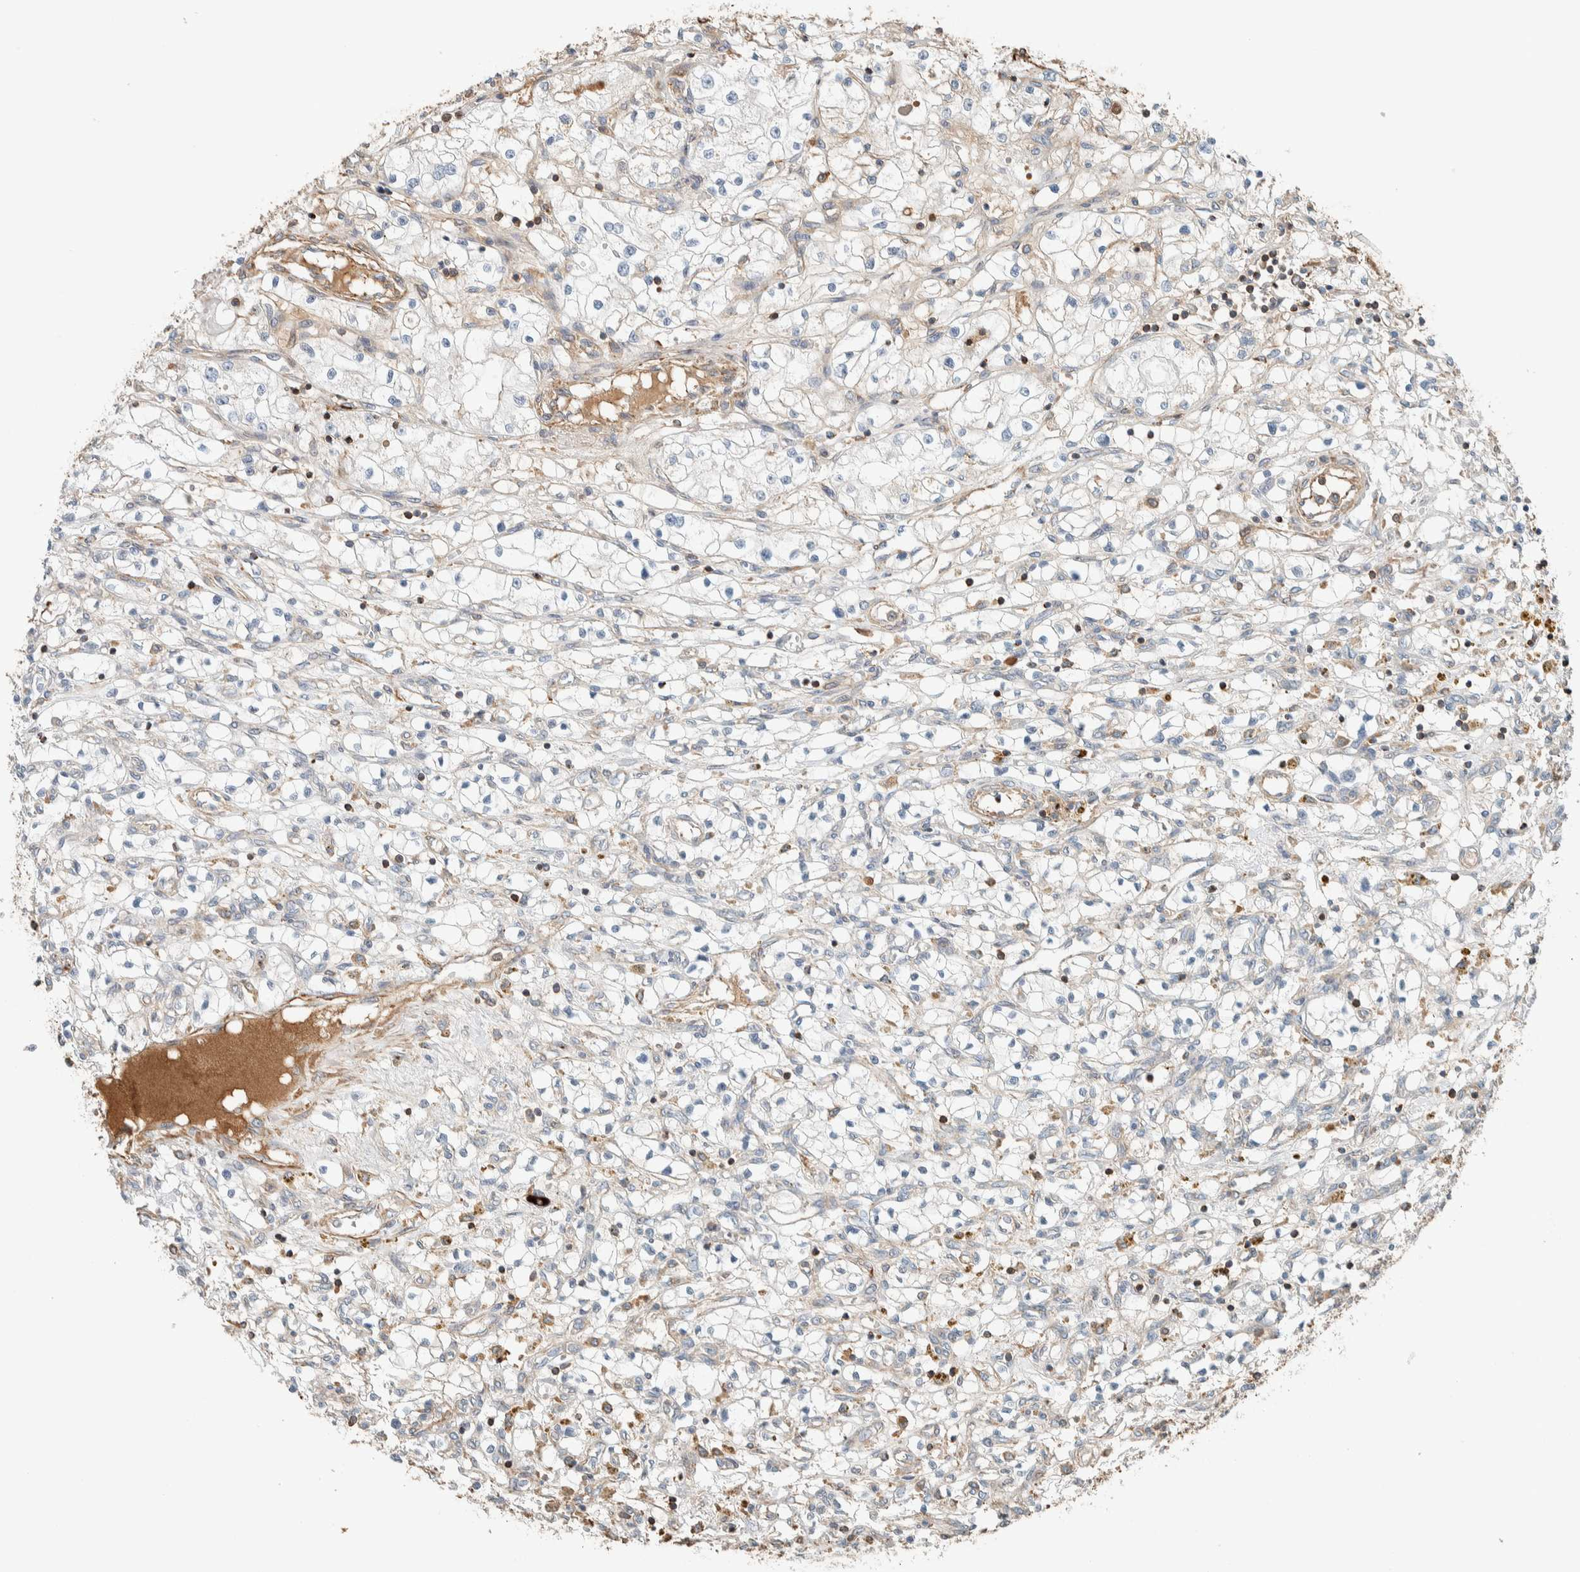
{"staining": {"intensity": "negative", "quantity": "none", "location": "none"}, "tissue": "renal cancer", "cell_type": "Tumor cells", "image_type": "cancer", "snomed": [{"axis": "morphology", "description": "Adenocarcinoma, NOS"}, {"axis": "topography", "description": "Kidney"}], "caption": "DAB (3,3'-diaminobenzidine) immunohistochemical staining of adenocarcinoma (renal) demonstrates no significant staining in tumor cells. Brightfield microscopy of immunohistochemistry (IHC) stained with DAB (3,3'-diaminobenzidine) (brown) and hematoxylin (blue), captured at high magnification.", "gene": "CTBP2", "patient": {"sex": "male", "age": 68}}